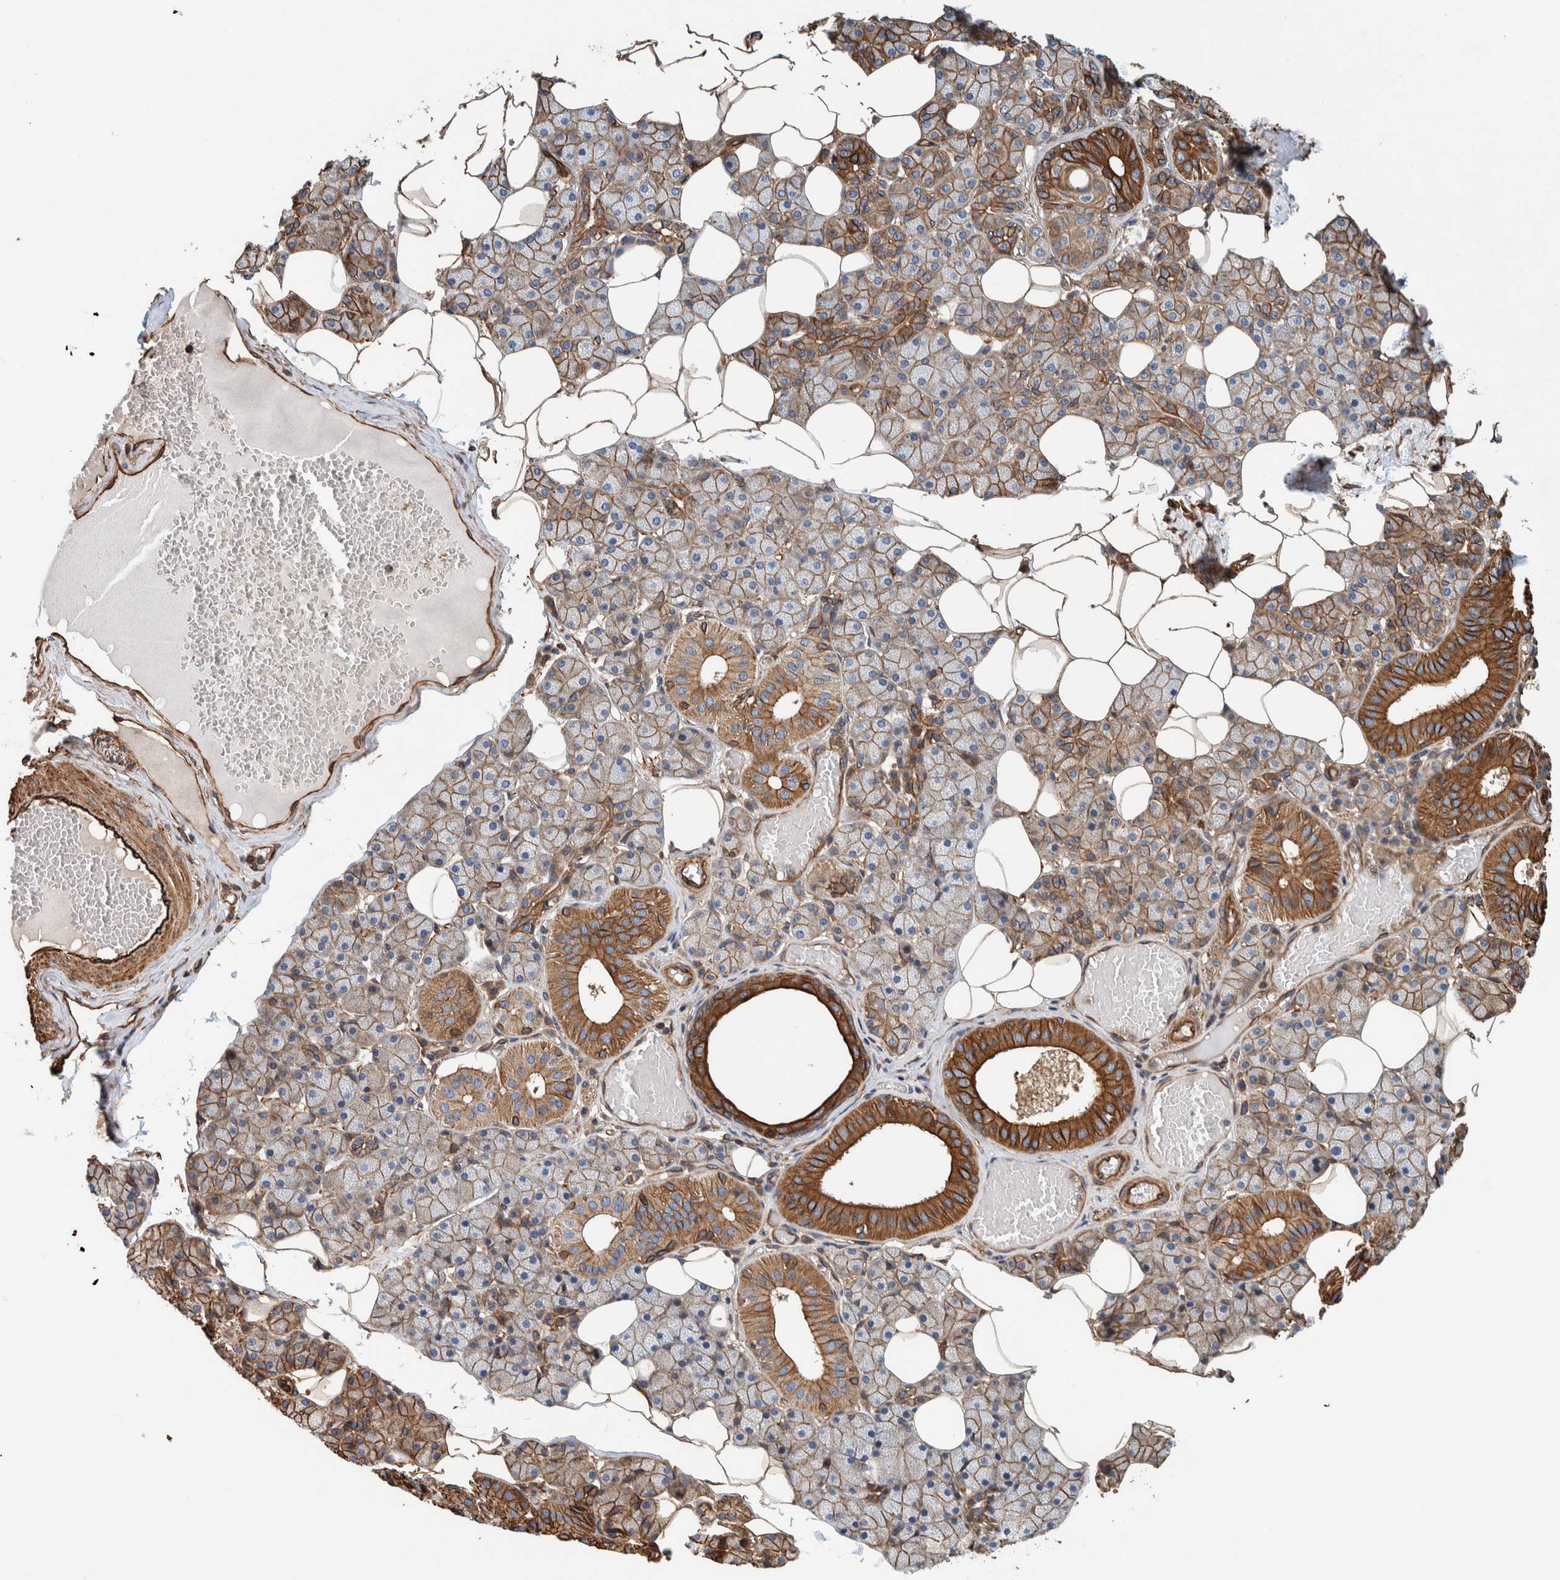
{"staining": {"intensity": "moderate", "quantity": ">75%", "location": "cytoplasmic/membranous"}, "tissue": "salivary gland", "cell_type": "Glandular cells", "image_type": "normal", "snomed": [{"axis": "morphology", "description": "Normal tissue, NOS"}, {"axis": "topography", "description": "Salivary gland"}], "caption": "This micrograph displays unremarkable salivary gland stained with immunohistochemistry (IHC) to label a protein in brown. The cytoplasmic/membranous of glandular cells show moderate positivity for the protein. Nuclei are counter-stained blue.", "gene": "PKD1L1", "patient": {"sex": "female", "age": 33}}